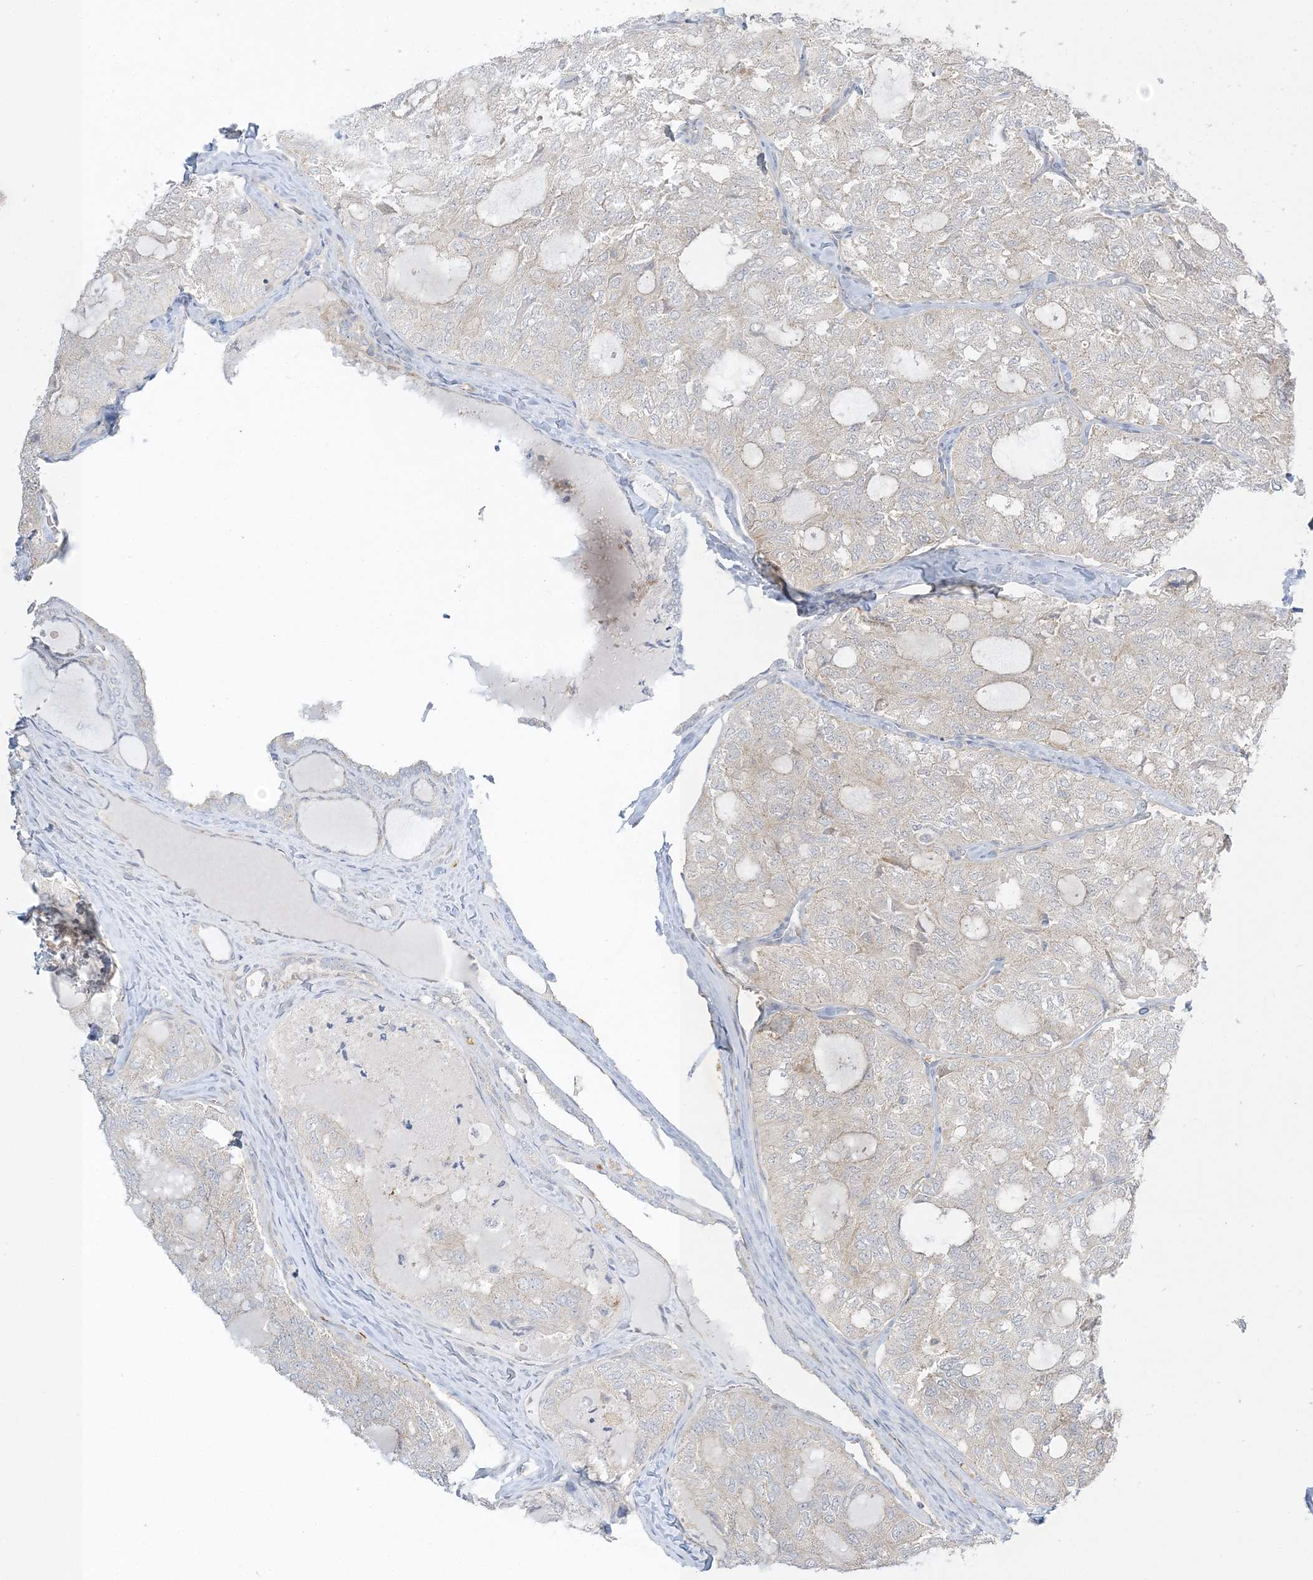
{"staining": {"intensity": "negative", "quantity": "none", "location": "none"}, "tissue": "thyroid cancer", "cell_type": "Tumor cells", "image_type": "cancer", "snomed": [{"axis": "morphology", "description": "Follicular adenoma carcinoma, NOS"}, {"axis": "topography", "description": "Thyroid gland"}], "caption": "A high-resolution photomicrograph shows immunohistochemistry staining of follicular adenoma carcinoma (thyroid), which displays no significant positivity in tumor cells.", "gene": "INPP1", "patient": {"sex": "male", "age": 75}}